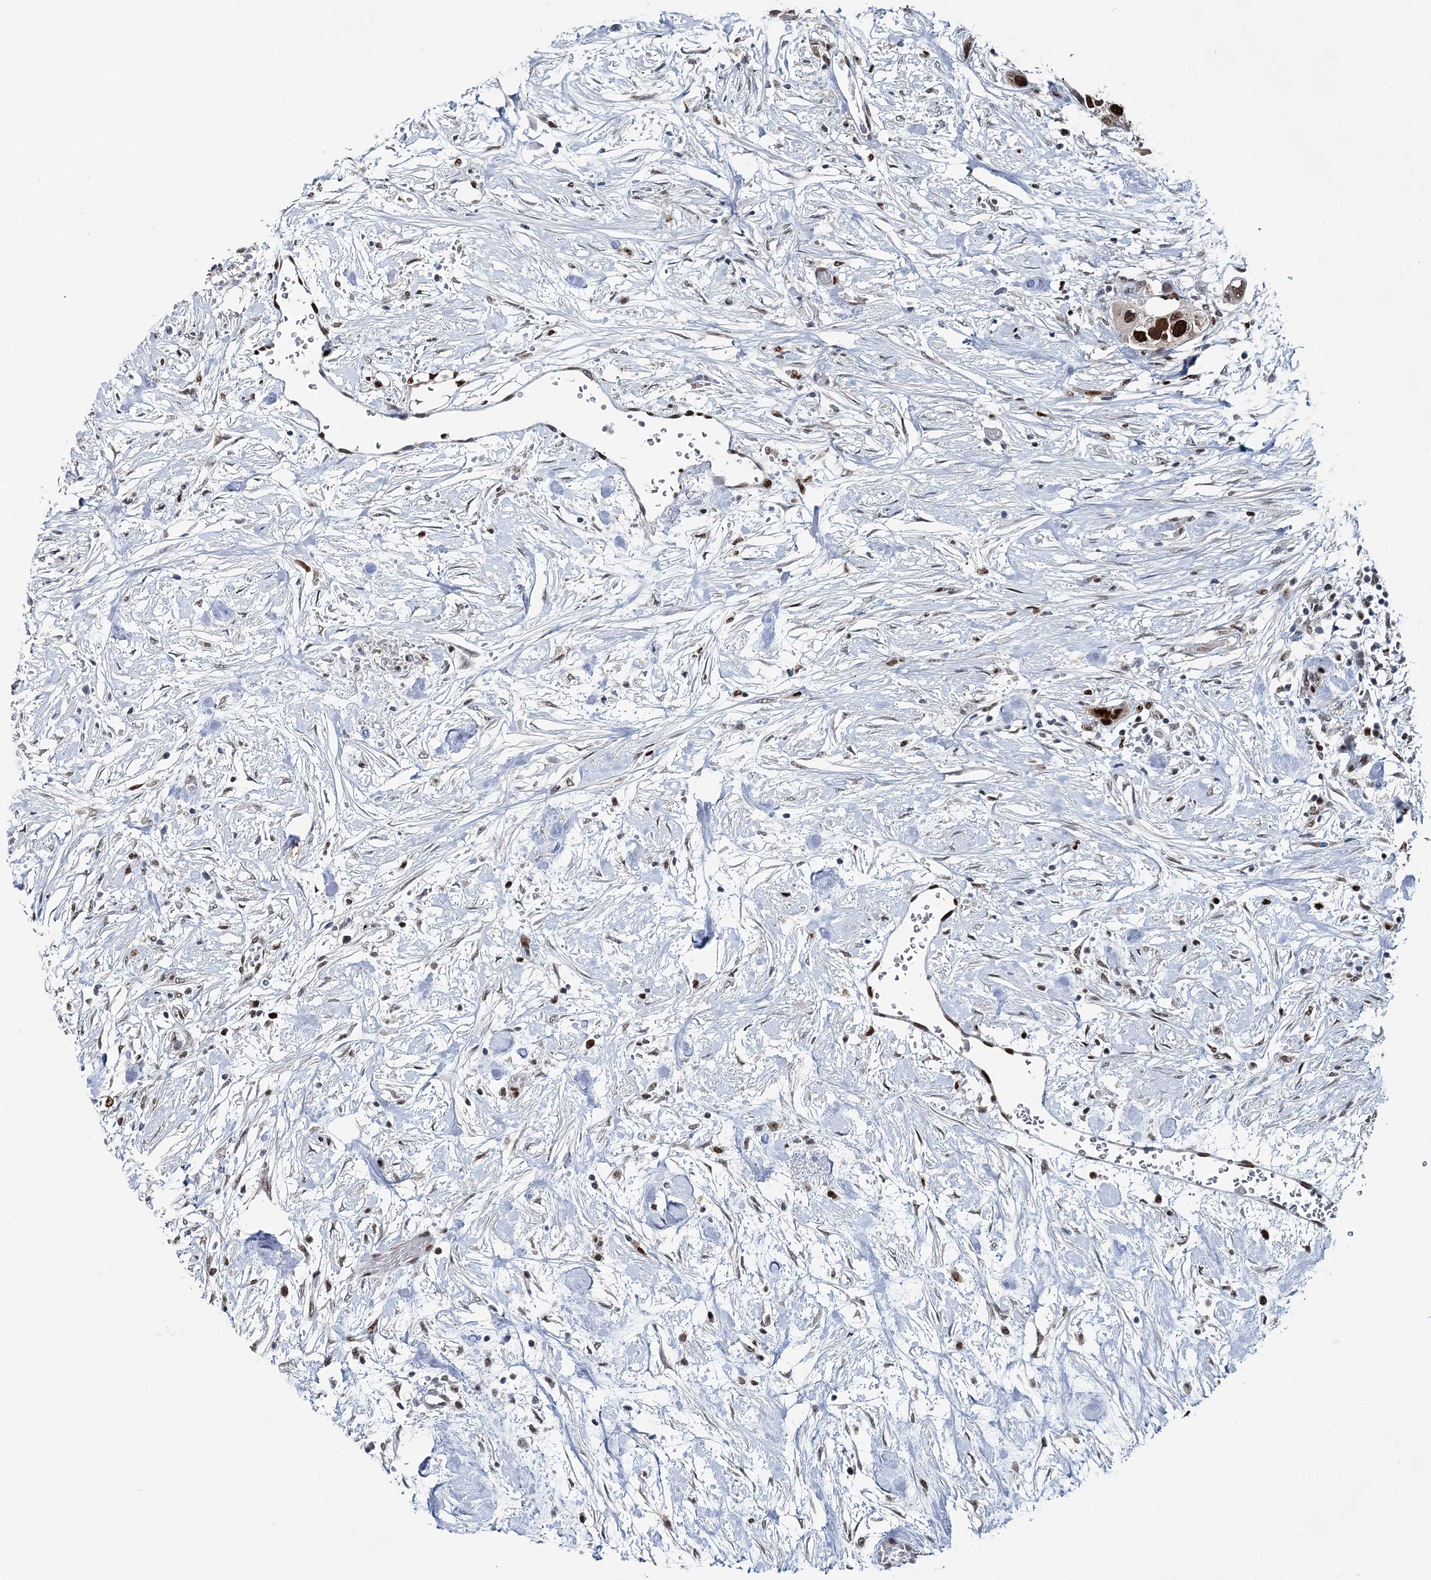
{"staining": {"intensity": "strong", "quantity": "25%-75%", "location": "nuclear"}, "tissue": "urothelial cancer", "cell_type": "Tumor cells", "image_type": "cancer", "snomed": [{"axis": "morphology", "description": "Urothelial carcinoma, High grade"}, {"axis": "topography", "description": "Urinary bladder"}], "caption": "A brown stain shows strong nuclear positivity of a protein in human high-grade urothelial carcinoma tumor cells.", "gene": "HAT1", "patient": {"sex": "male", "age": 64}}